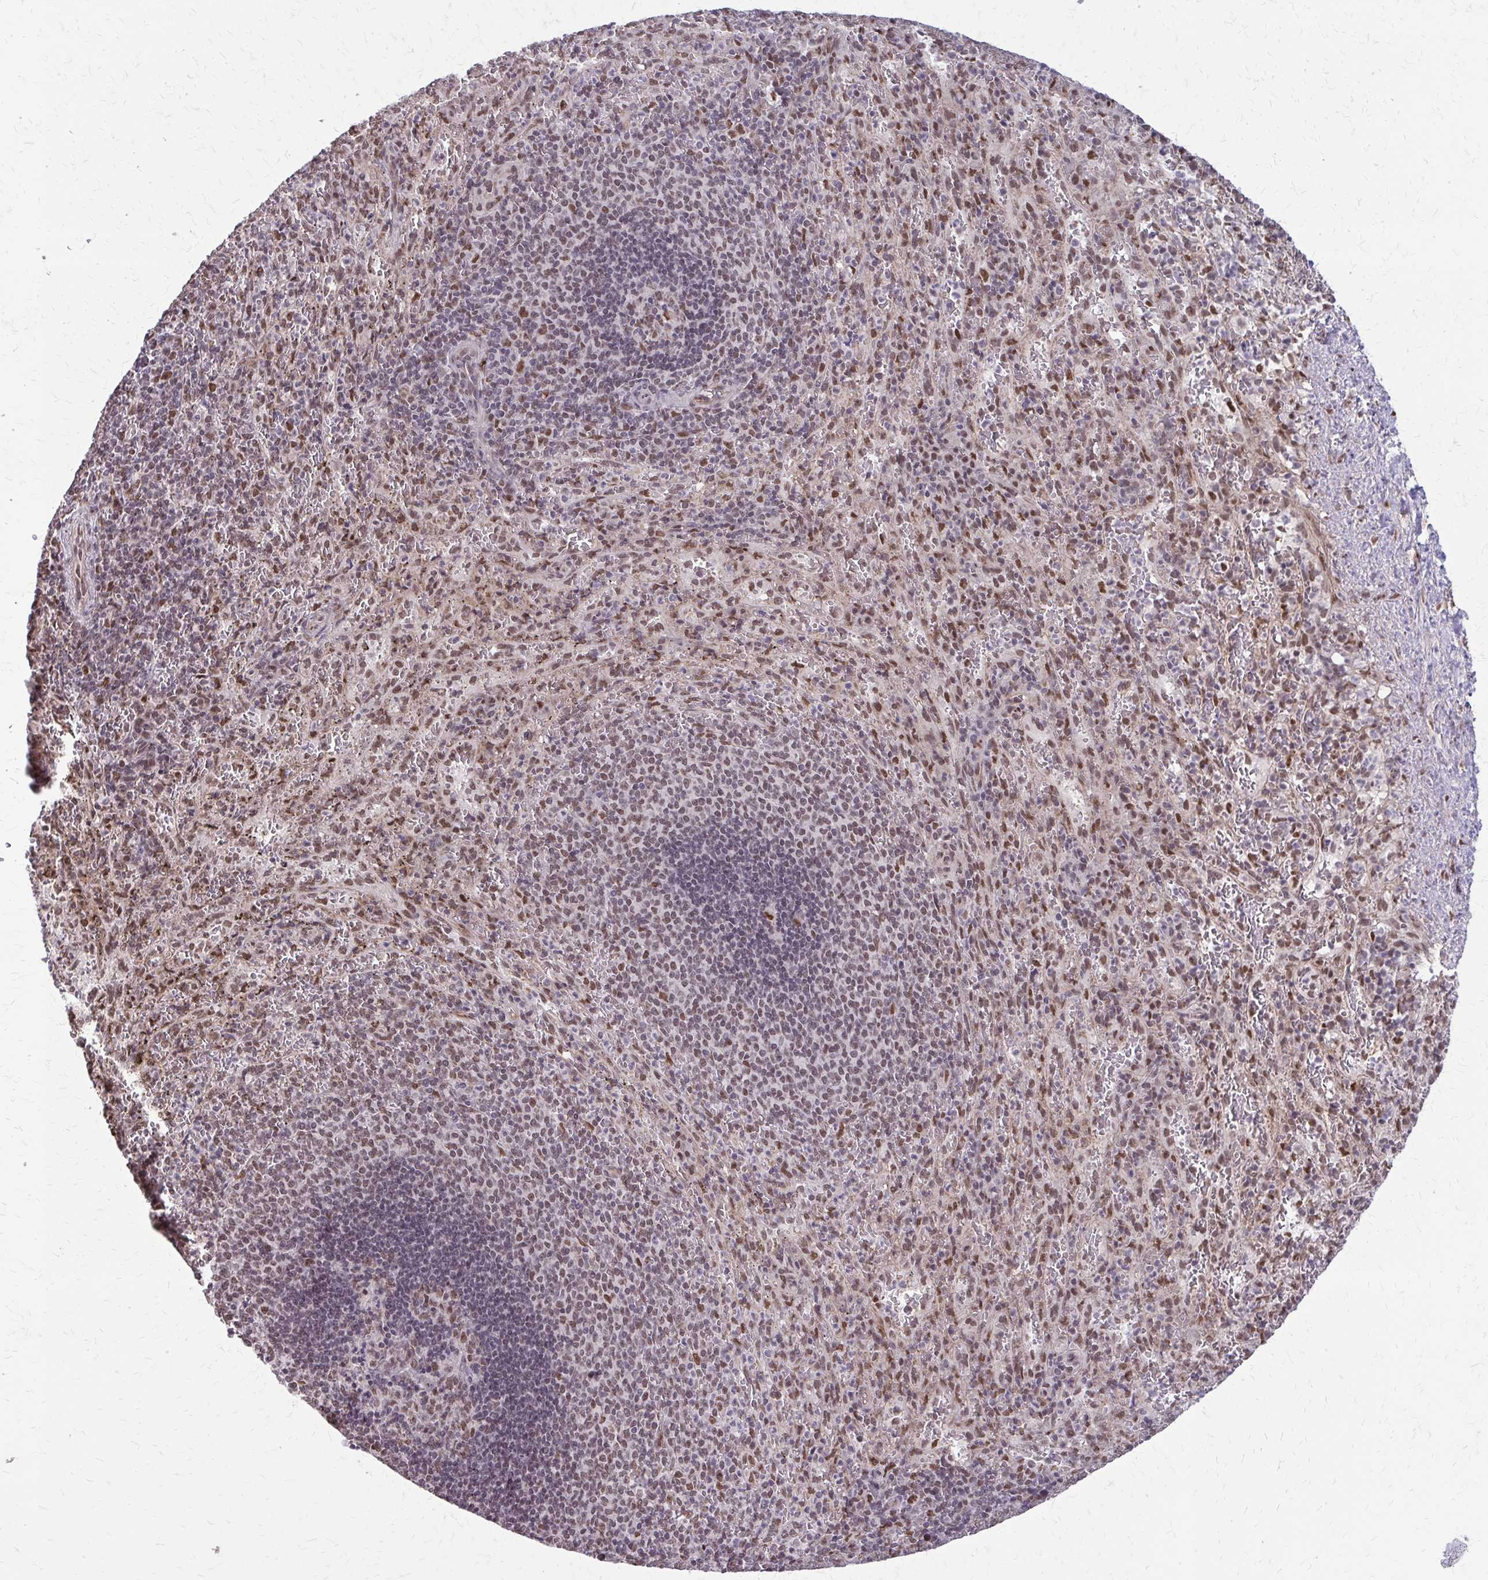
{"staining": {"intensity": "moderate", "quantity": "25%-75%", "location": "nuclear"}, "tissue": "spleen", "cell_type": "Cells in red pulp", "image_type": "normal", "snomed": [{"axis": "morphology", "description": "Normal tissue, NOS"}, {"axis": "topography", "description": "Spleen"}], "caption": "Cells in red pulp exhibit medium levels of moderate nuclear staining in approximately 25%-75% of cells in benign human spleen.", "gene": "TTF1", "patient": {"sex": "male", "age": 57}}